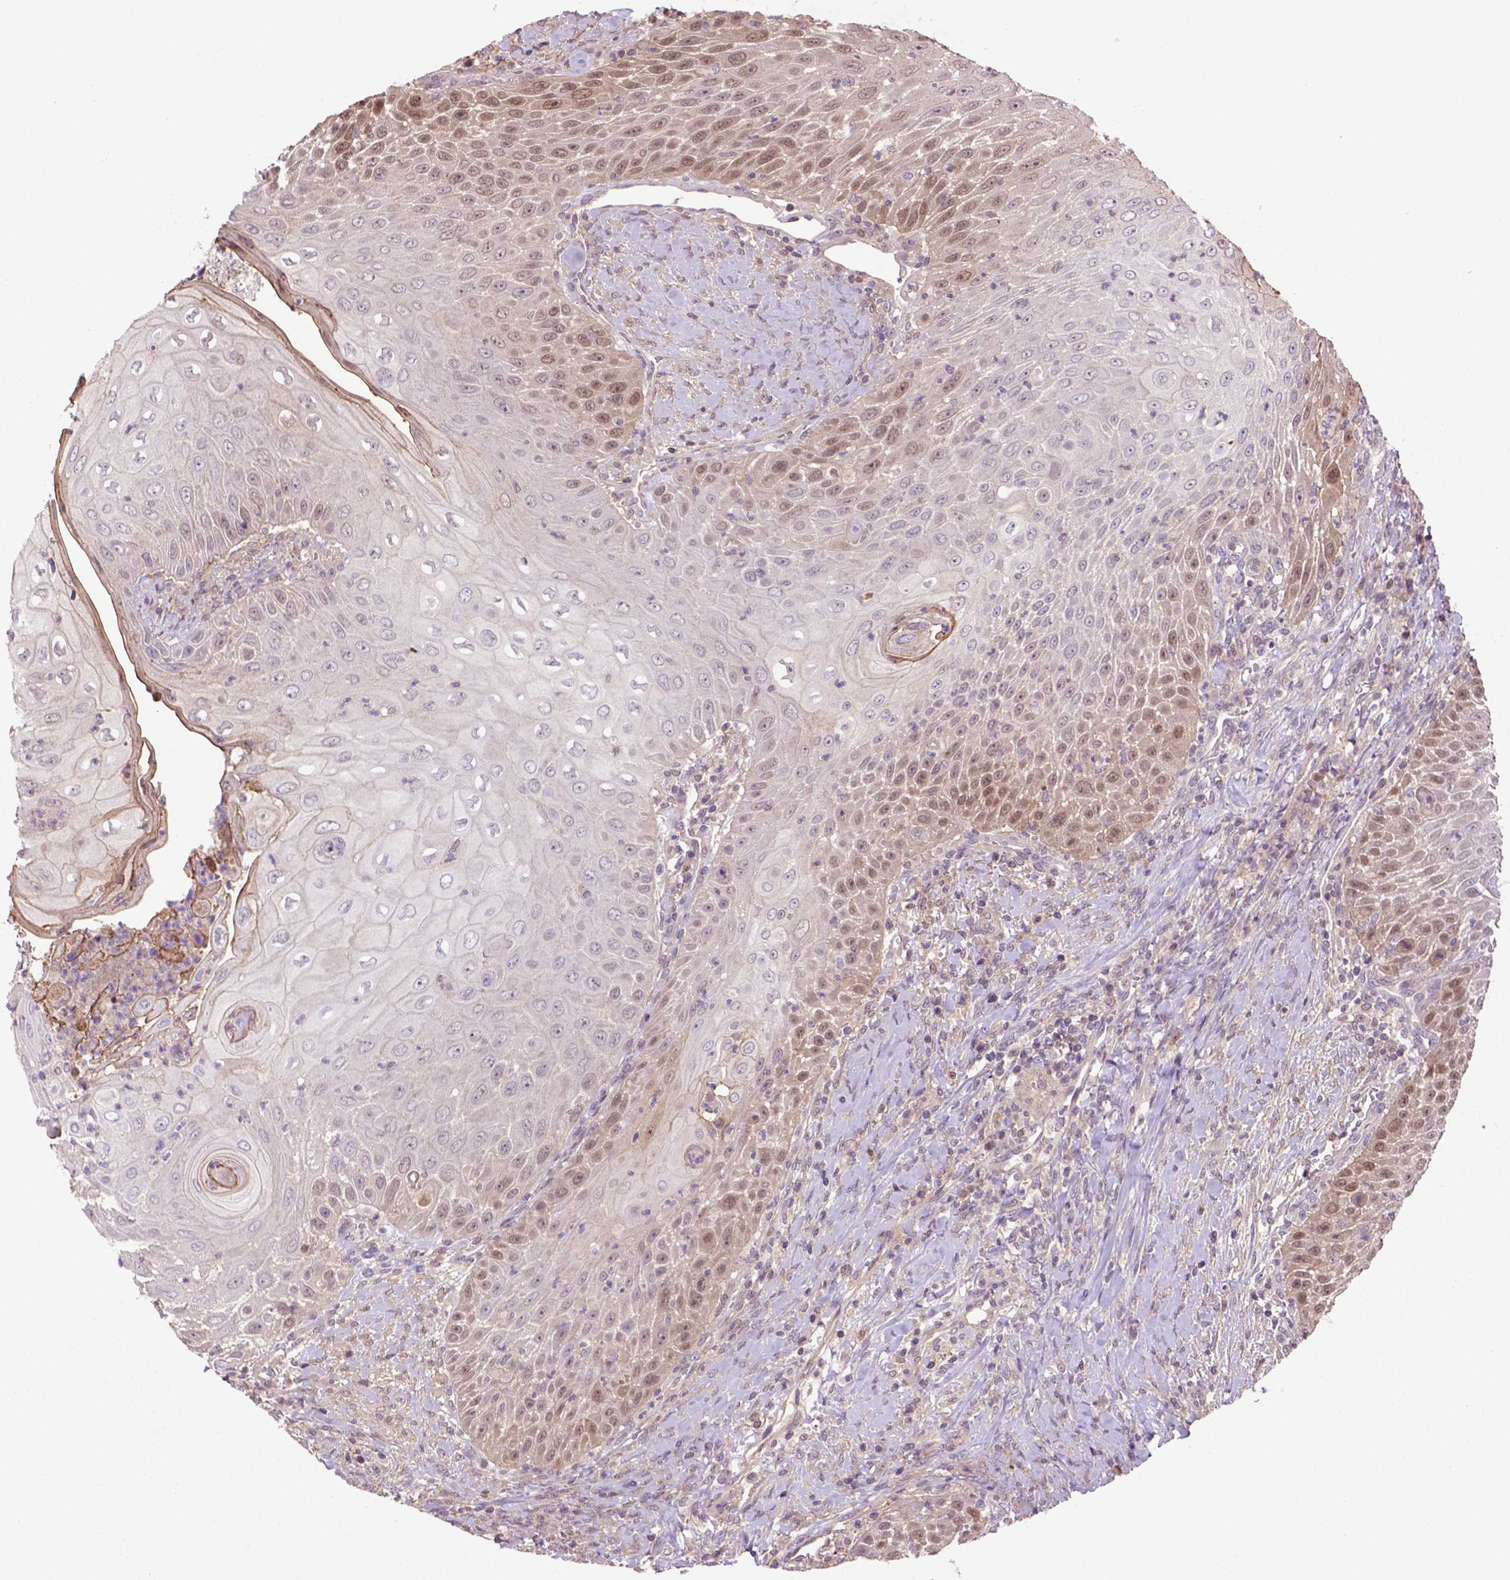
{"staining": {"intensity": "moderate", "quantity": "25%-75%", "location": "cytoplasmic/membranous,nuclear"}, "tissue": "head and neck cancer", "cell_type": "Tumor cells", "image_type": "cancer", "snomed": [{"axis": "morphology", "description": "Squamous cell carcinoma, NOS"}, {"axis": "topography", "description": "Head-Neck"}], "caption": "A medium amount of moderate cytoplasmic/membranous and nuclear staining is appreciated in about 25%-75% of tumor cells in head and neck cancer tissue.", "gene": "HSPBP1", "patient": {"sex": "male", "age": 69}}